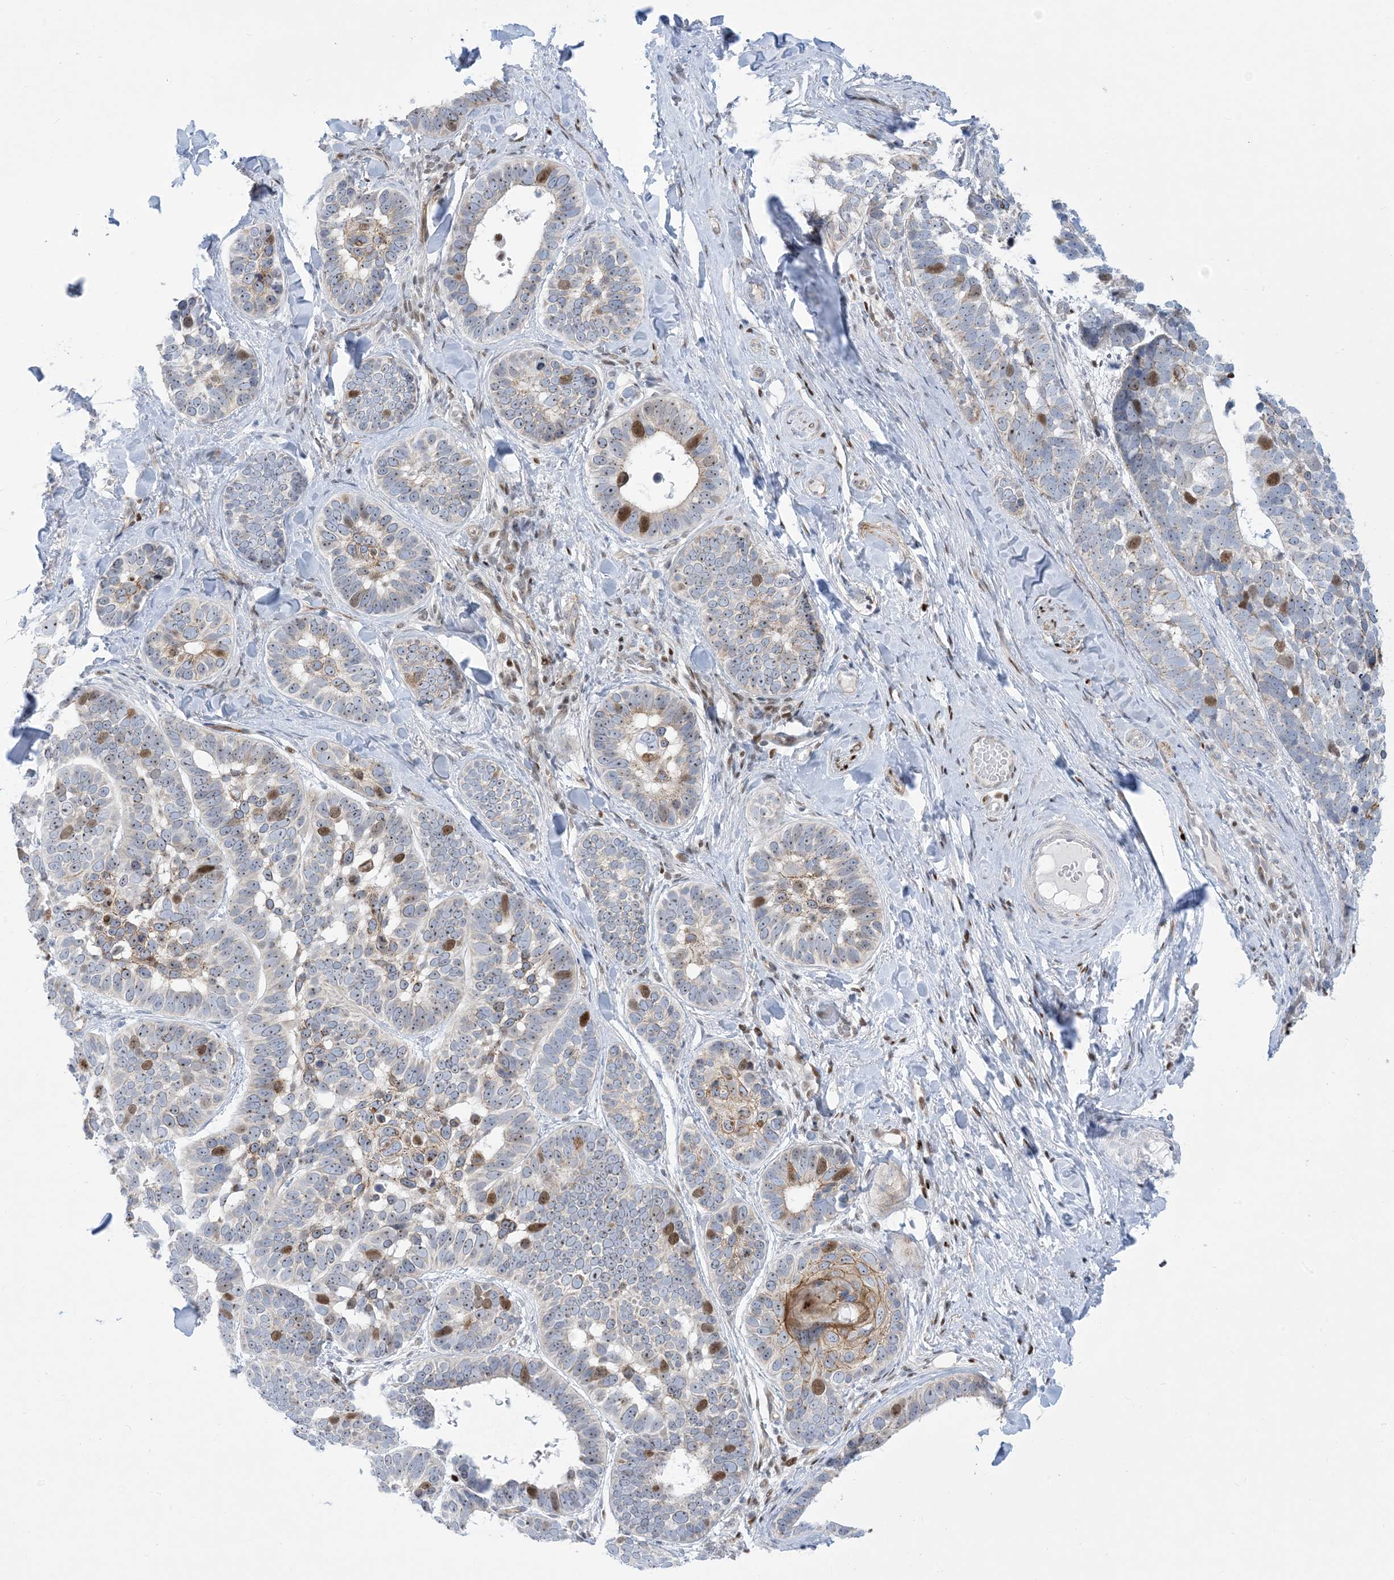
{"staining": {"intensity": "moderate", "quantity": "<25%", "location": "nuclear"}, "tissue": "skin cancer", "cell_type": "Tumor cells", "image_type": "cancer", "snomed": [{"axis": "morphology", "description": "Basal cell carcinoma"}, {"axis": "topography", "description": "Skin"}], "caption": "IHC of human skin basal cell carcinoma displays low levels of moderate nuclear positivity in about <25% of tumor cells.", "gene": "MARS2", "patient": {"sex": "male", "age": 62}}